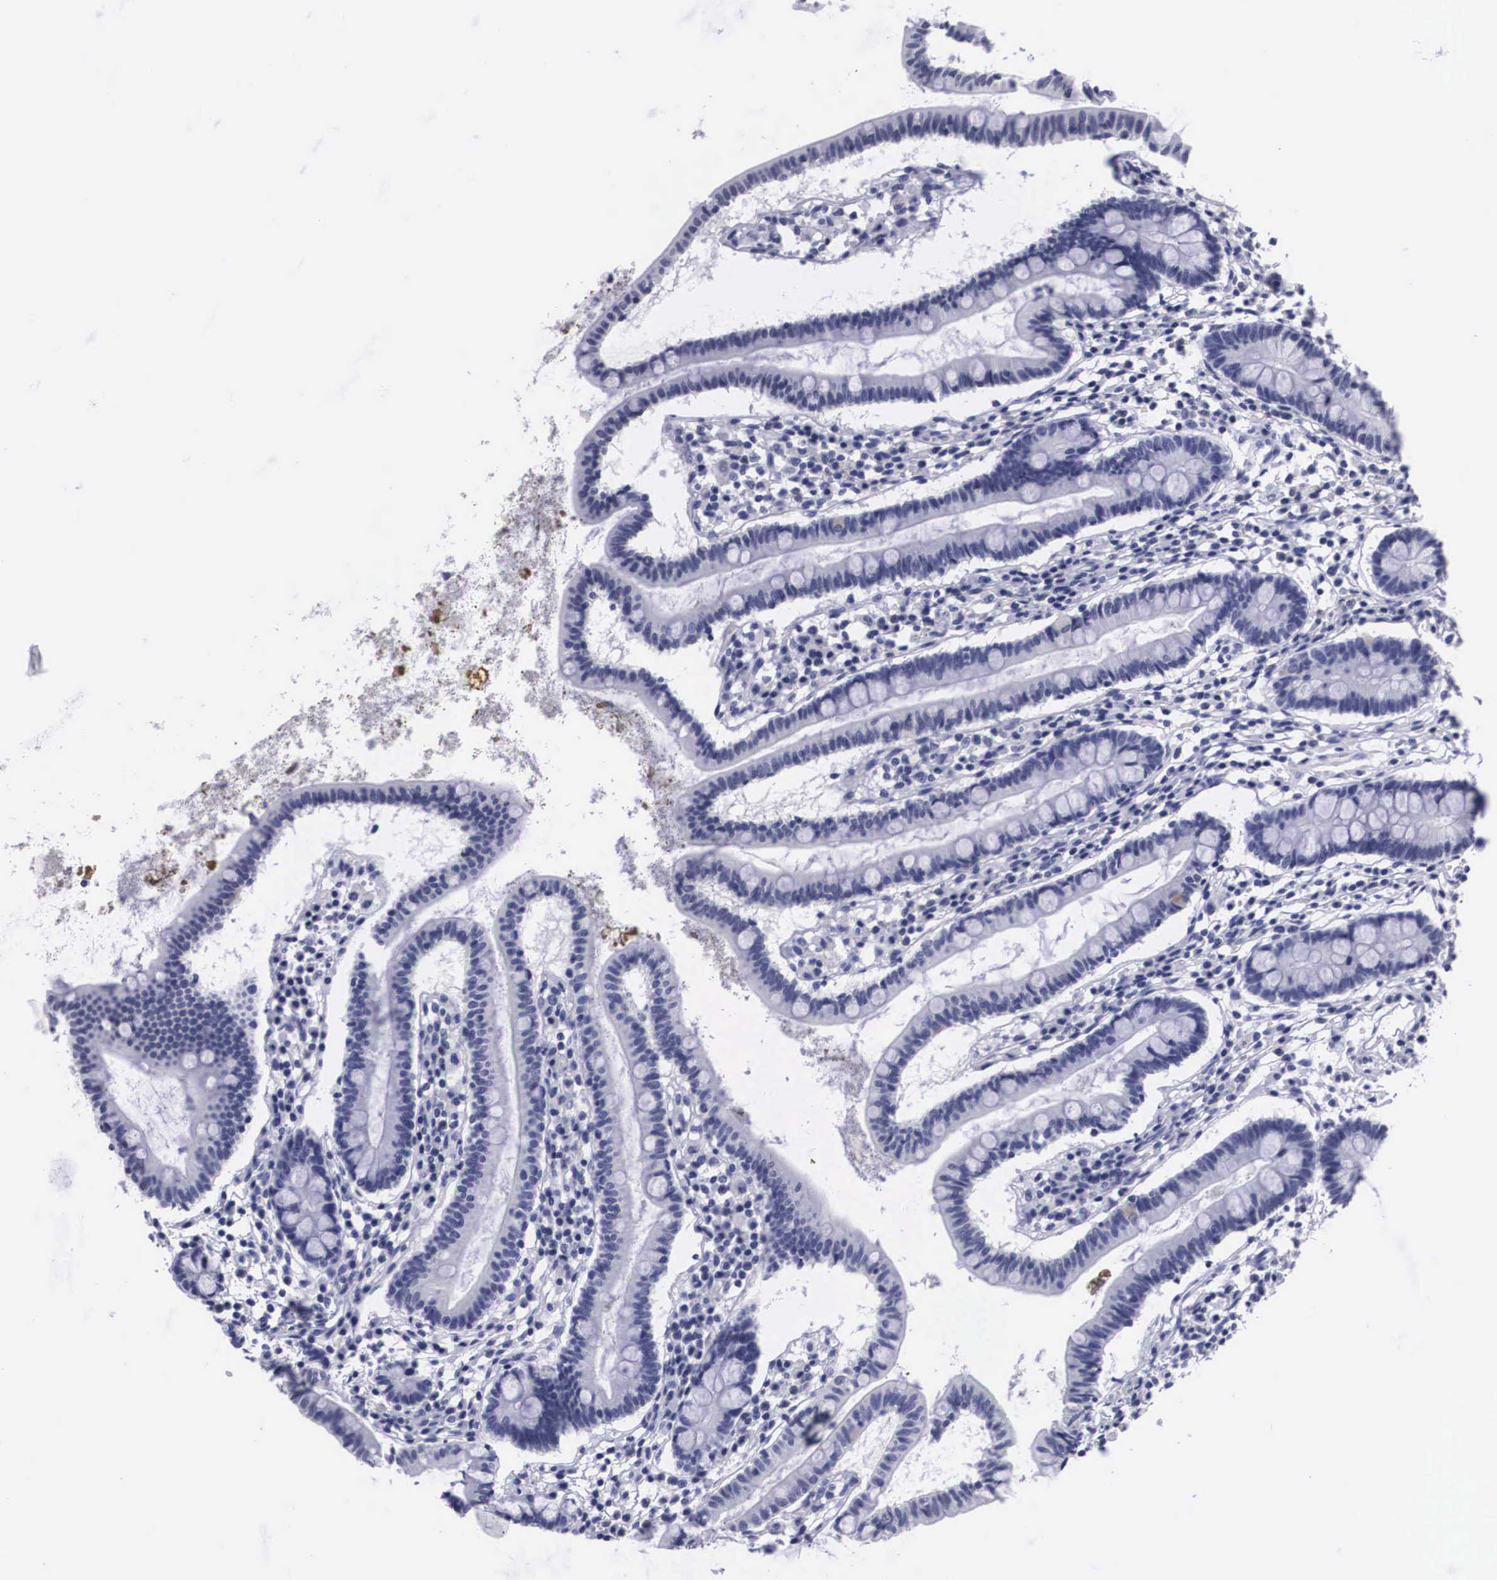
{"staining": {"intensity": "negative", "quantity": "none", "location": "none"}, "tissue": "small intestine", "cell_type": "Glandular cells", "image_type": "normal", "snomed": [{"axis": "morphology", "description": "Normal tissue, NOS"}, {"axis": "topography", "description": "Small intestine"}], "caption": "High power microscopy image of an IHC micrograph of normal small intestine, revealing no significant positivity in glandular cells. The staining was performed using DAB (3,3'-diaminobenzidine) to visualize the protein expression in brown, while the nuclei were stained in blue with hematoxylin (Magnification: 20x).", "gene": "C22orf31", "patient": {"sex": "female", "age": 37}}